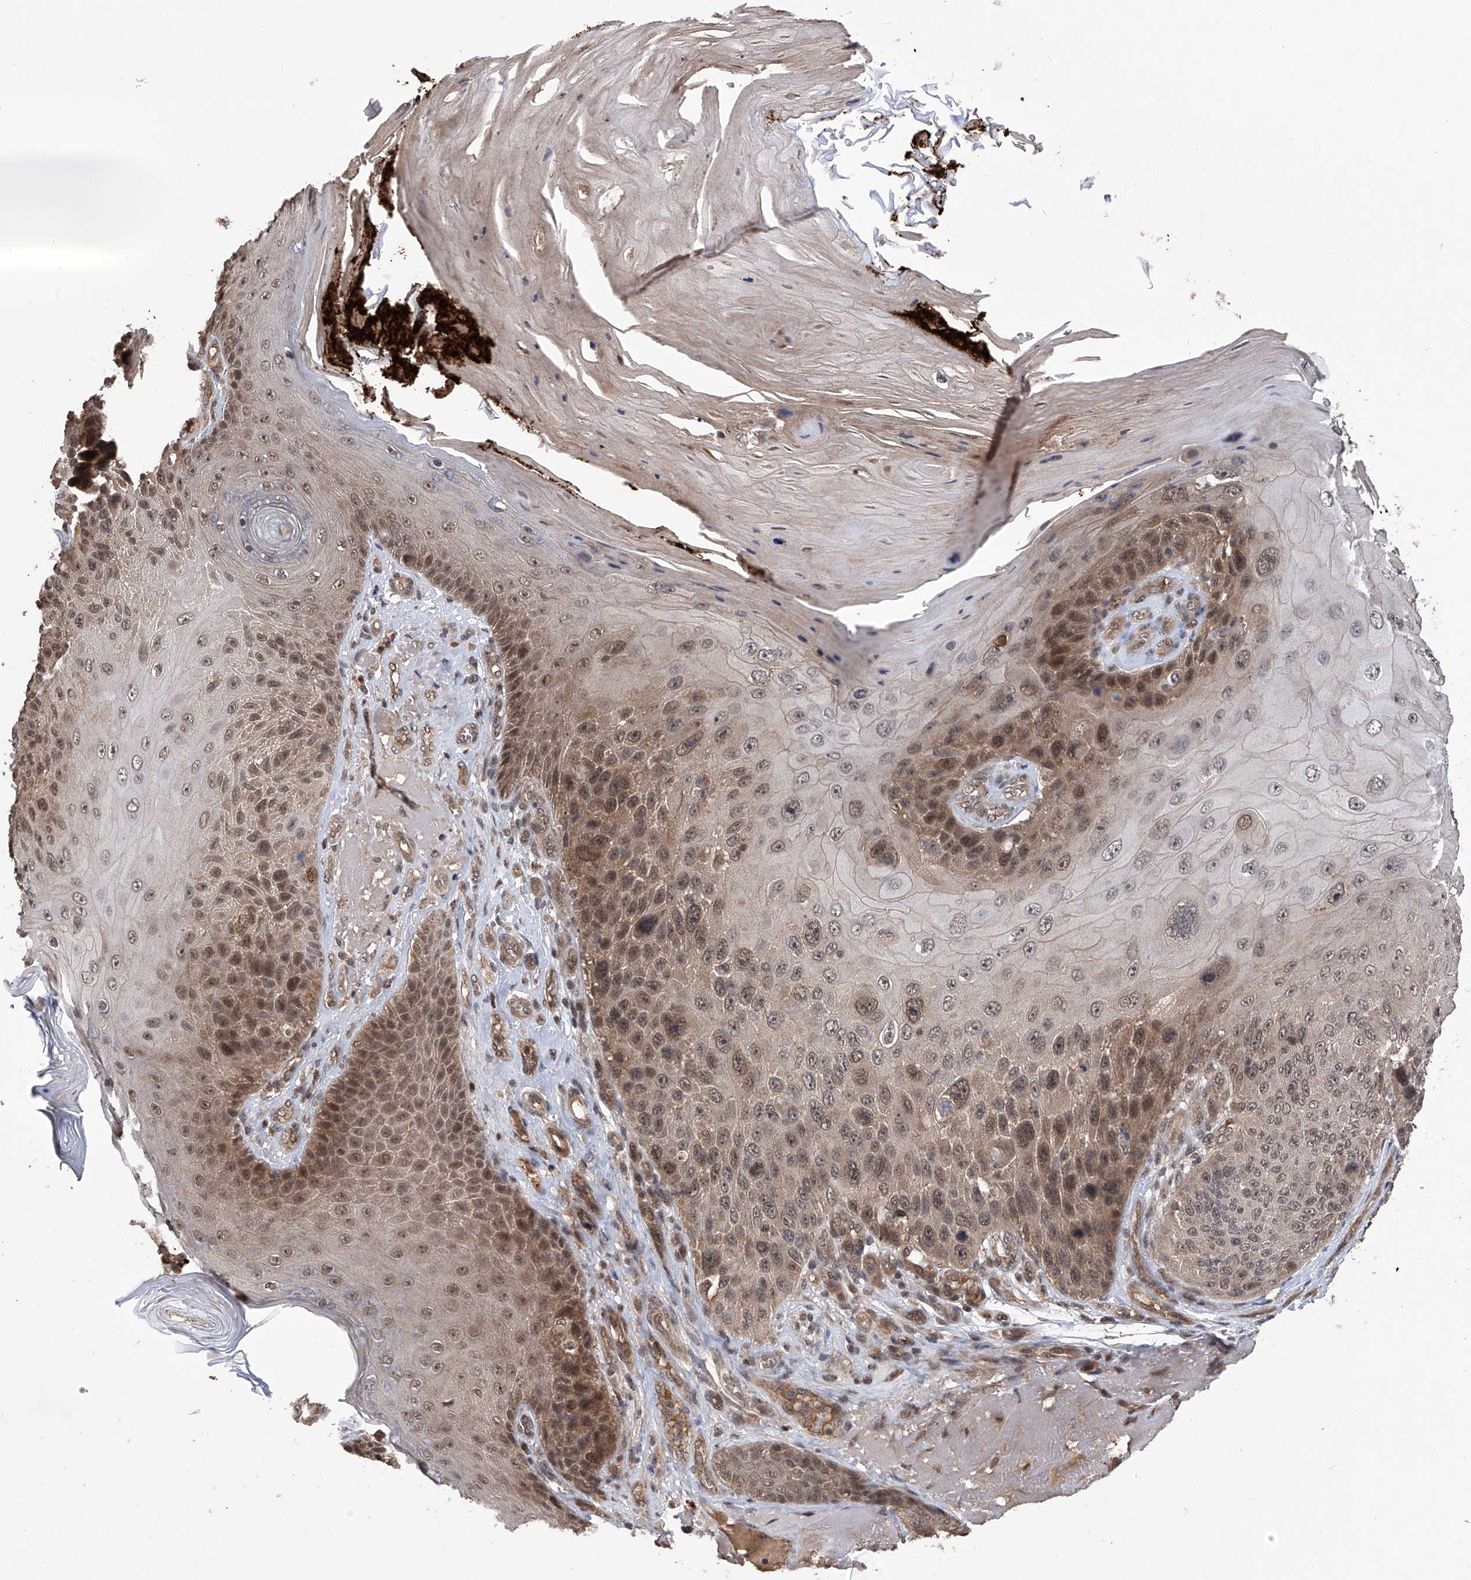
{"staining": {"intensity": "moderate", "quantity": "25%-75%", "location": "cytoplasmic/membranous,nuclear"}, "tissue": "skin cancer", "cell_type": "Tumor cells", "image_type": "cancer", "snomed": [{"axis": "morphology", "description": "Squamous cell carcinoma, NOS"}, {"axis": "topography", "description": "Skin"}], "caption": "This is an image of immunohistochemistry (IHC) staining of skin cancer, which shows moderate positivity in the cytoplasmic/membranous and nuclear of tumor cells.", "gene": "LYSMD4", "patient": {"sex": "female", "age": 88}}